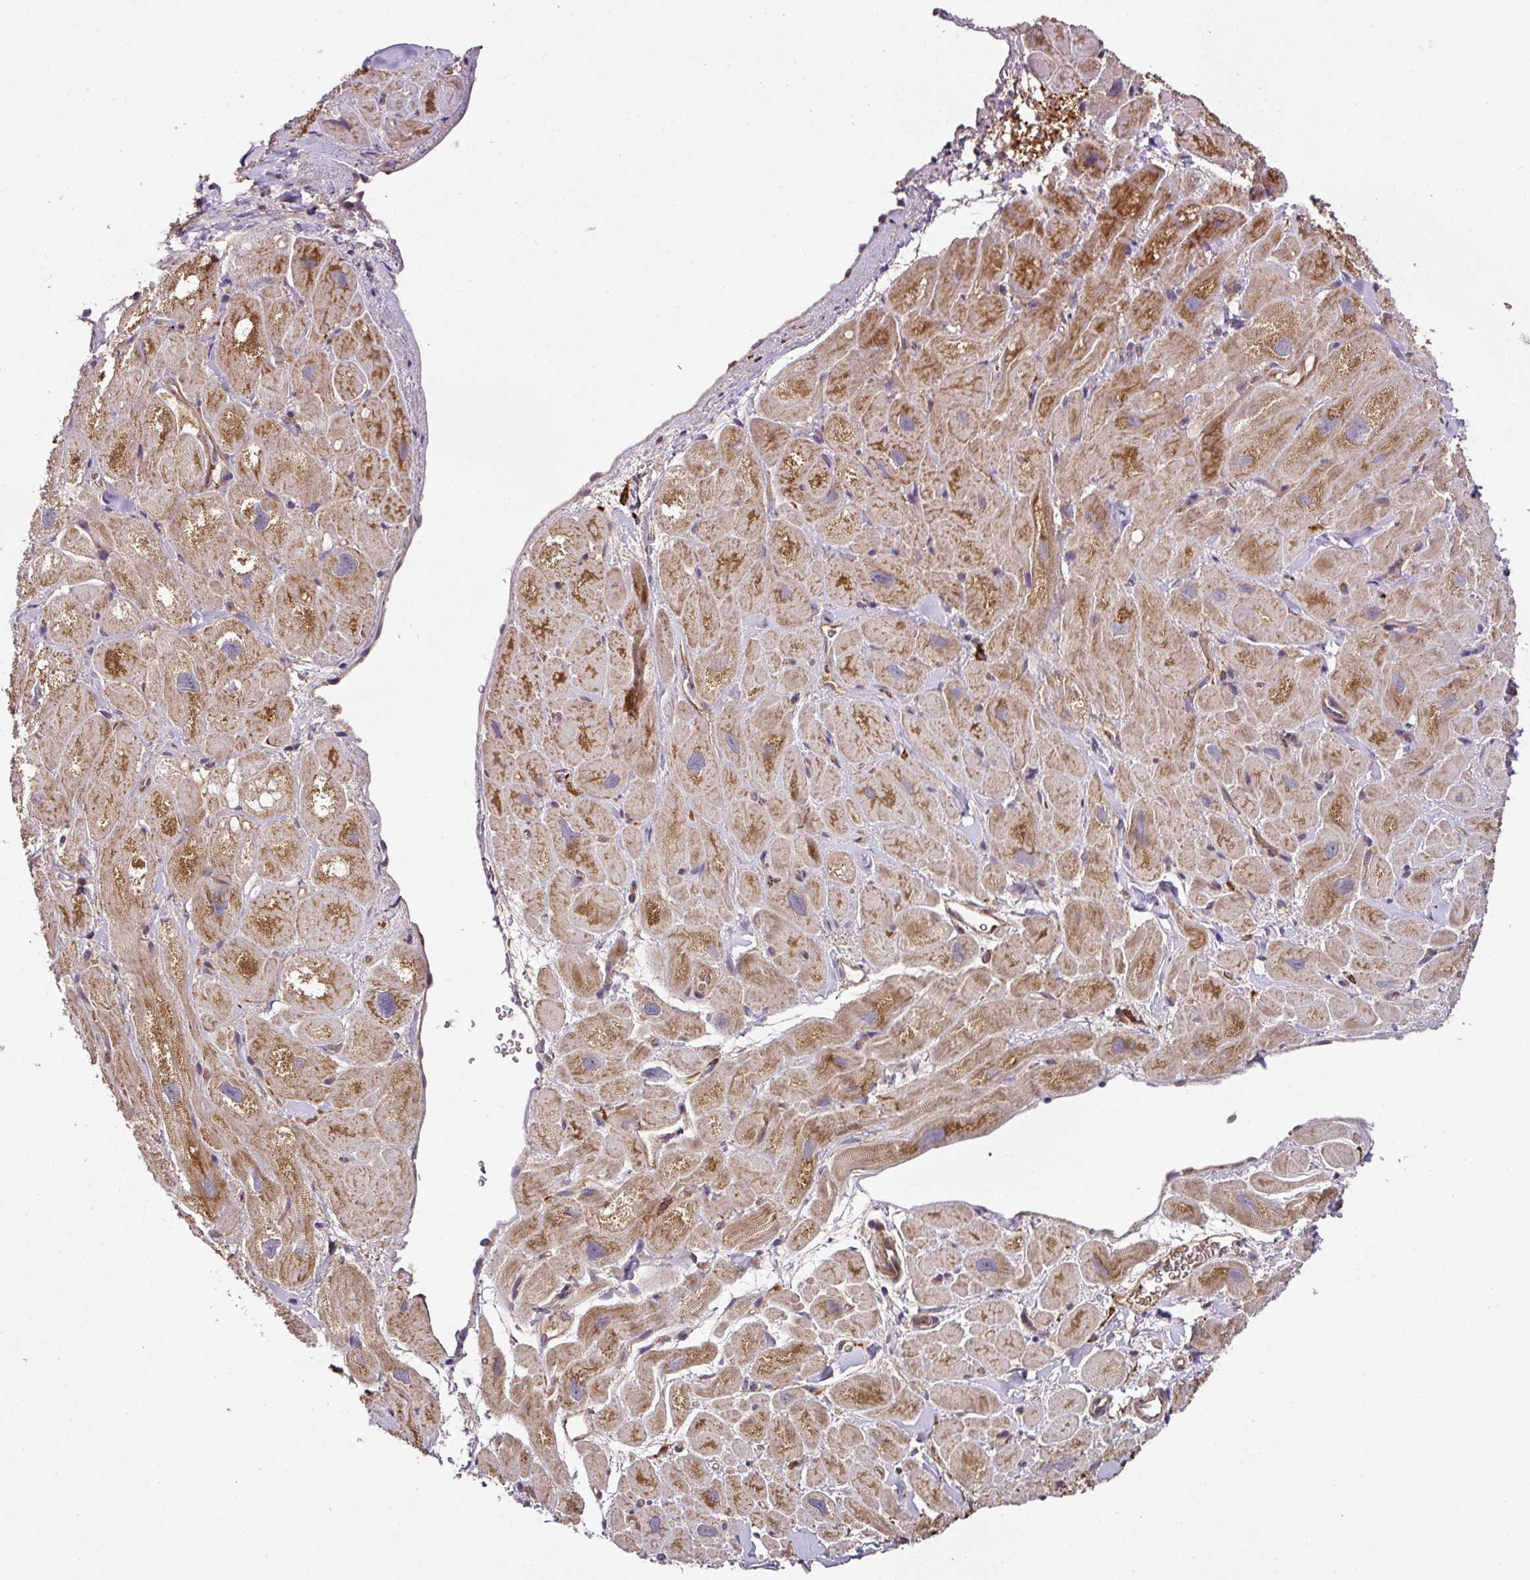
{"staining": {"intensity": "strong", "quantity": ">75%", "location": "cytoplasmic/membranous"}, "tissue": "heart muscle", "cell_type": "Cardiomyocytes", "image_type": "normal", "snomed": [{"axis": "morphology", "description": "Normal tissue, NOS"}, {"axis": "topography", "description": "Heart"}], "caption": "IHC staining of benign heart muscle, which exhibits high levels of strong cytoplasmic/membranous positivity in approximately >75% of cardiomyocytes indicating strong cytoplasmic/membranous protein positivity. The staining was performed using DAB (brown) for protein detection and nuclei were counterstained in hematoxylin (blue).", "gene": "ZNF513", "patient": {"sex": "male", "age": 49}}